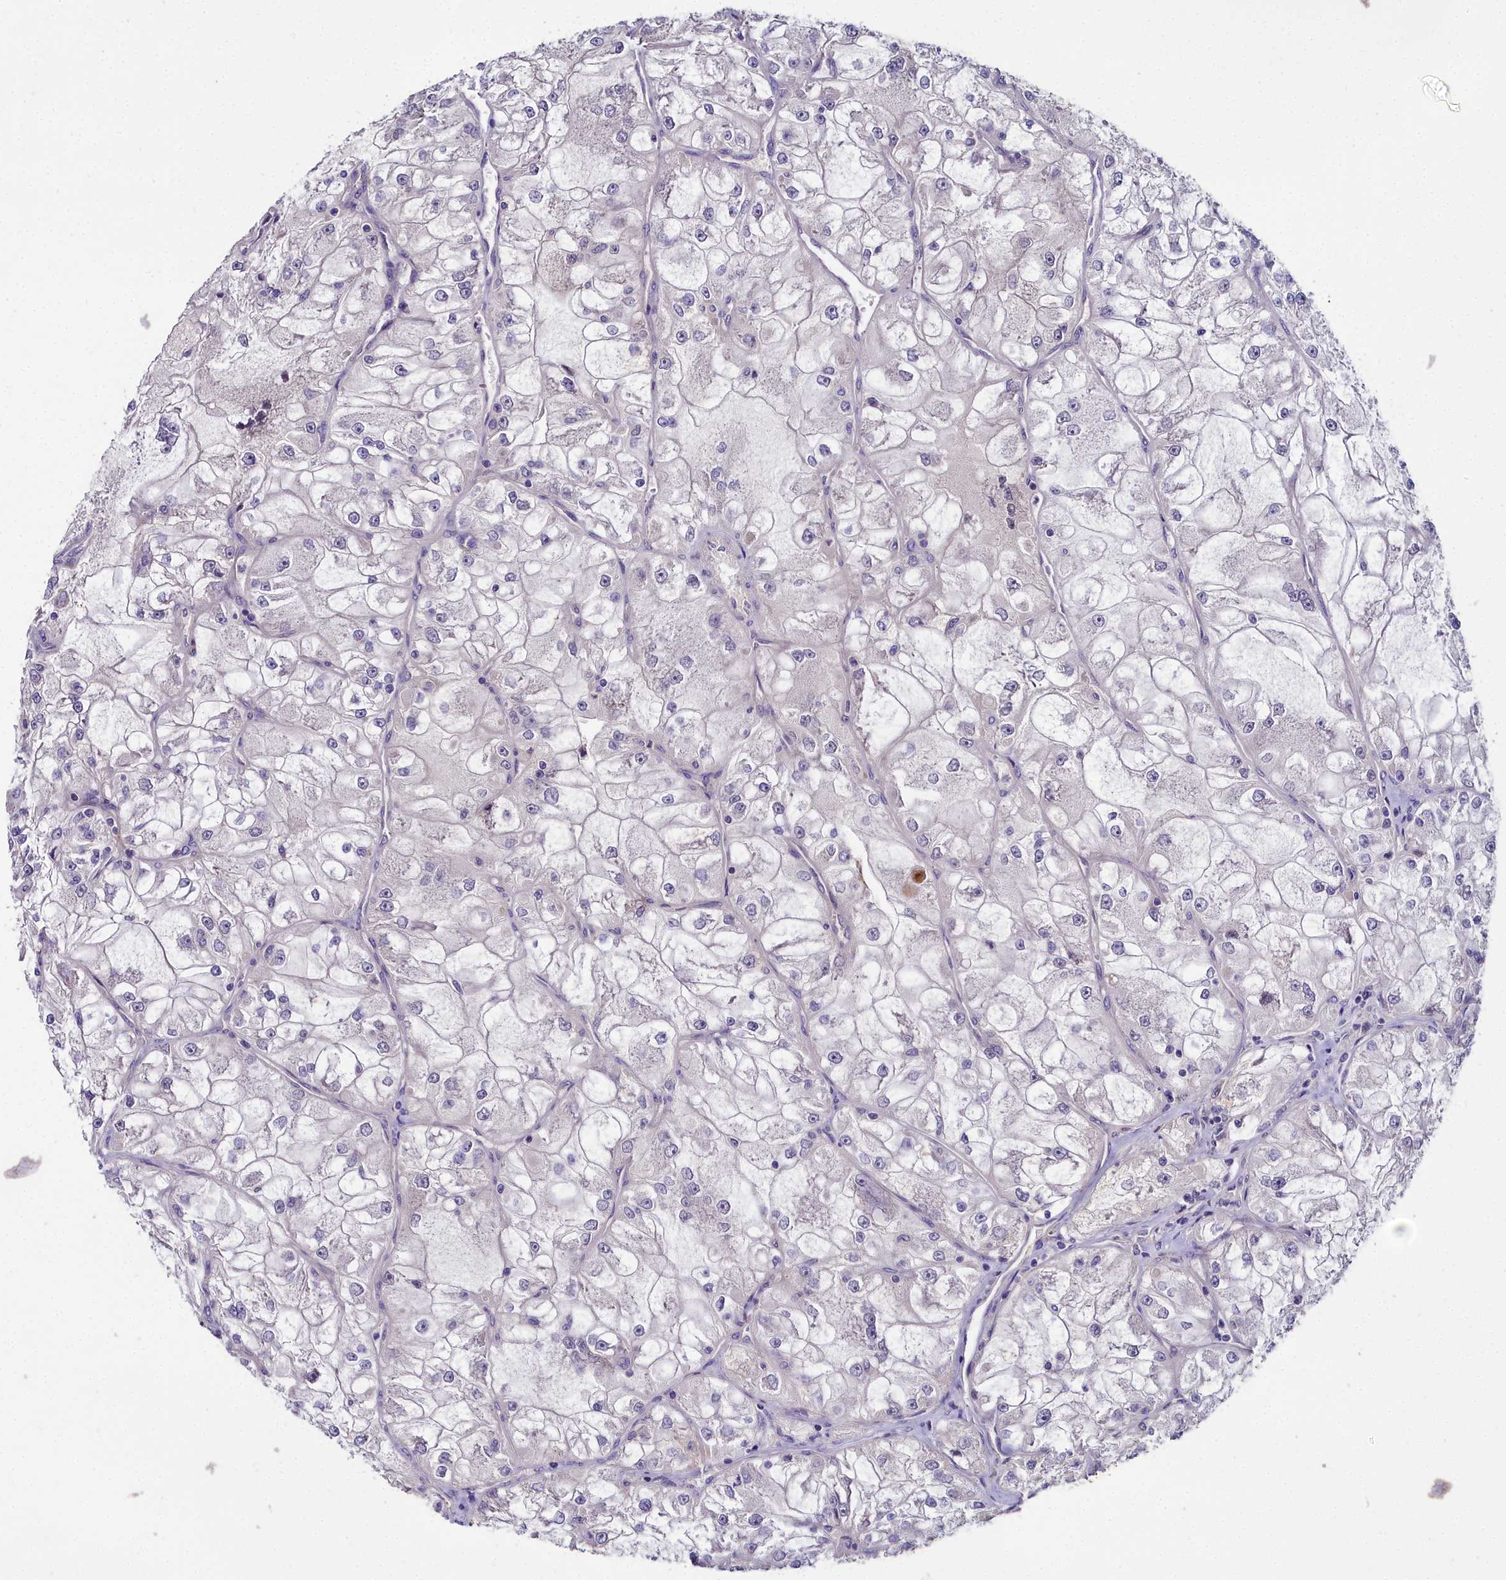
{"staining": {"intensity": "negative", "quantity": "none", "location": "none"}, "tissue": "renal cancer", "cell_type": "Tumor cells", "image_type": "cancer", "snomed": [{"axis": "morphology", "description": "Adenocarcinoma, NOS"}, {"axis": "topography", "description": "Kidney"}], "caption": "This image is of renal adenocarcinoma stained with IHC to label a protein in brown with the nuclei are counter-stained blue. There is no staining in tumor cells. Nuclei are stained in blue.", "gene": "NT5M", "patient": {"sex": "female", "age": 72}}